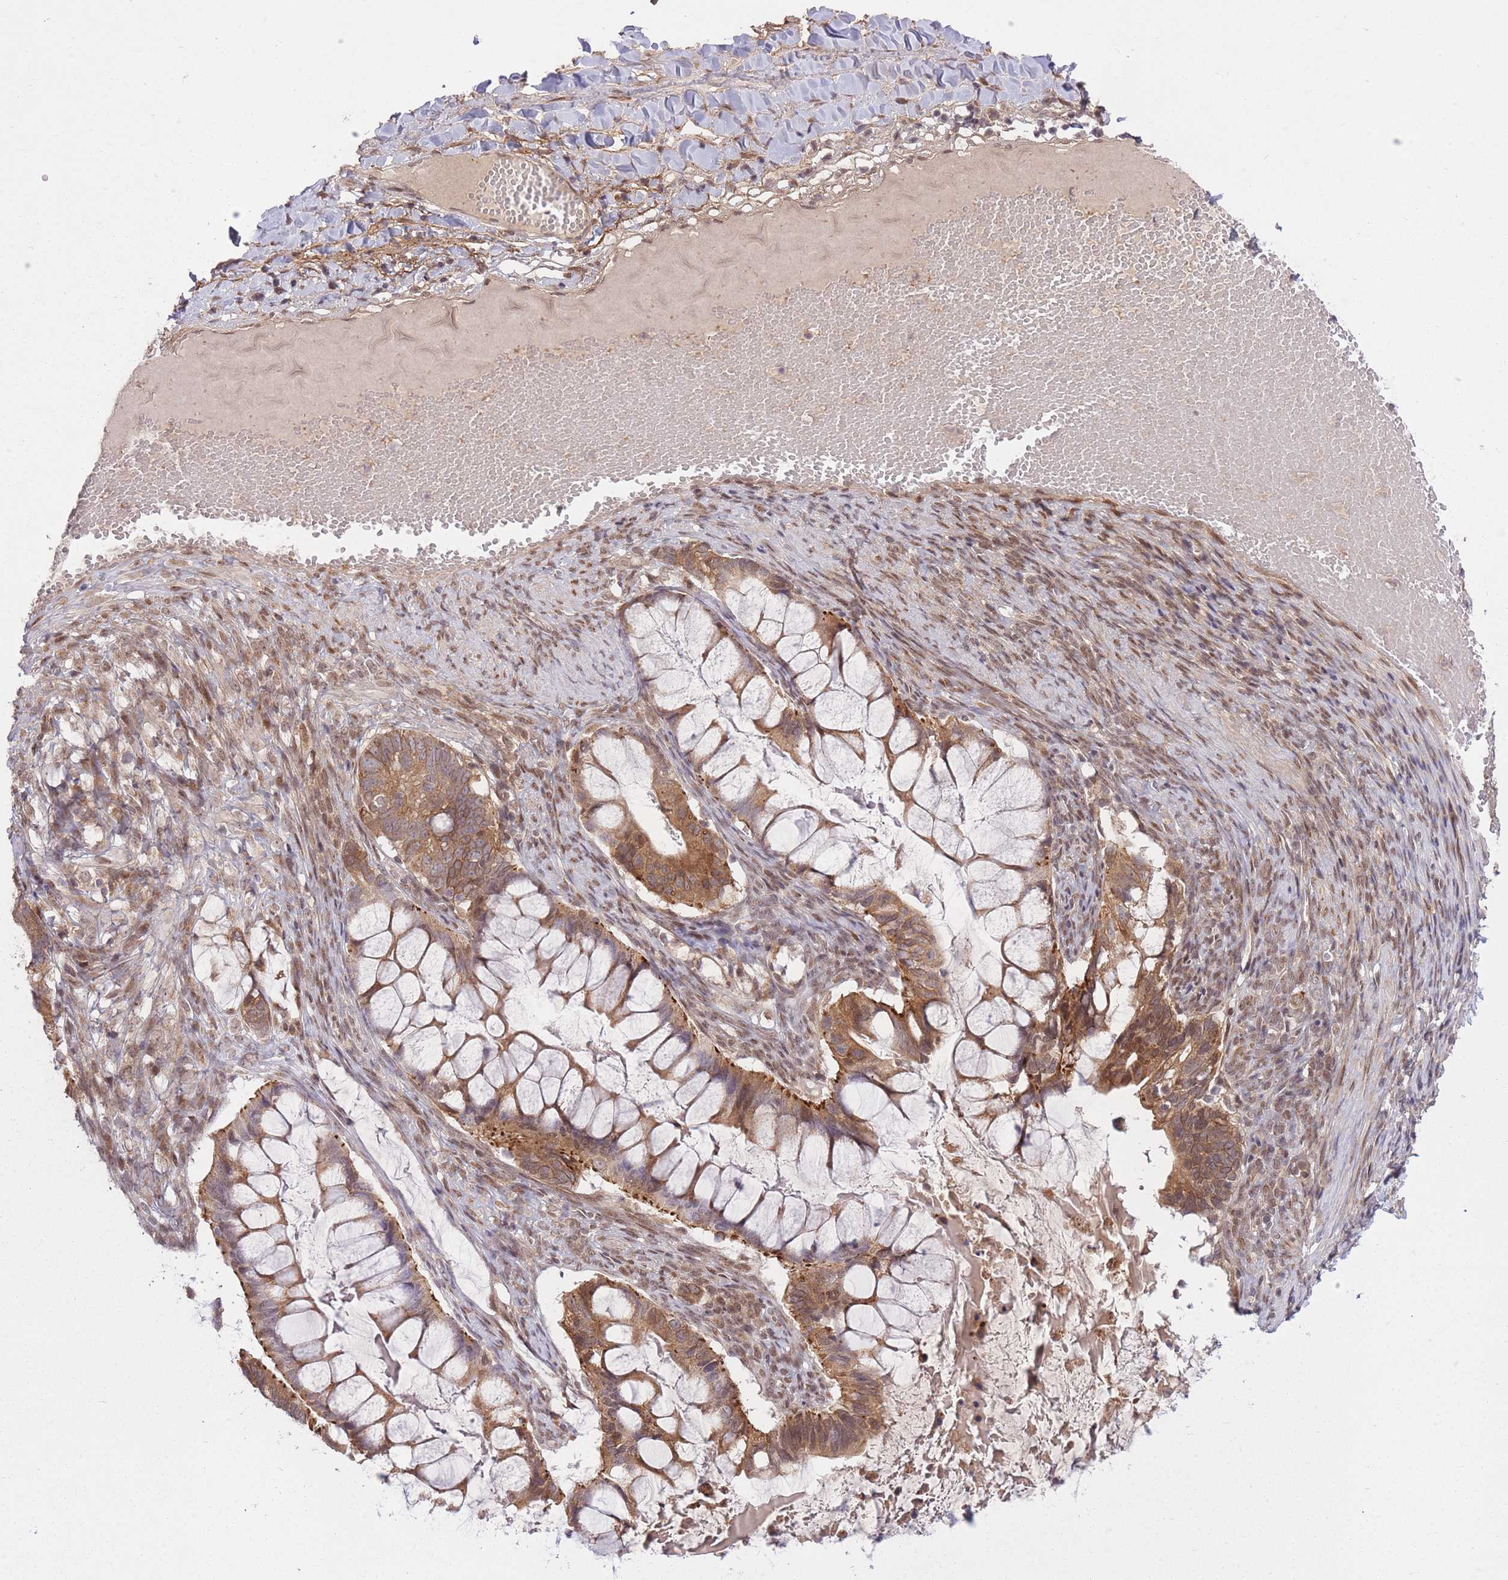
{"staining": {"intensity": "moderate", "quantity": ">75%", "location": "cytoplasmic/membranous"}, "tissue": "ovarian cancer", "cell_type": "Tumor cells", "image_type": "cancer", "snomed": [{"axis": "morphology", "description": "Cystadenocarcinoma, mucinous, NOS"}, {"axis": "topography", "description": "Ovary"}], "caption": "Tumor cells demonstrate medium levels of moderate cytoplasmic/membranous staining in about >75% of cells in human mucinous cystadenocarcinoma (ovarian).", "gene": "ZNF391", "patient": {"sex": "female", "age": 61}}